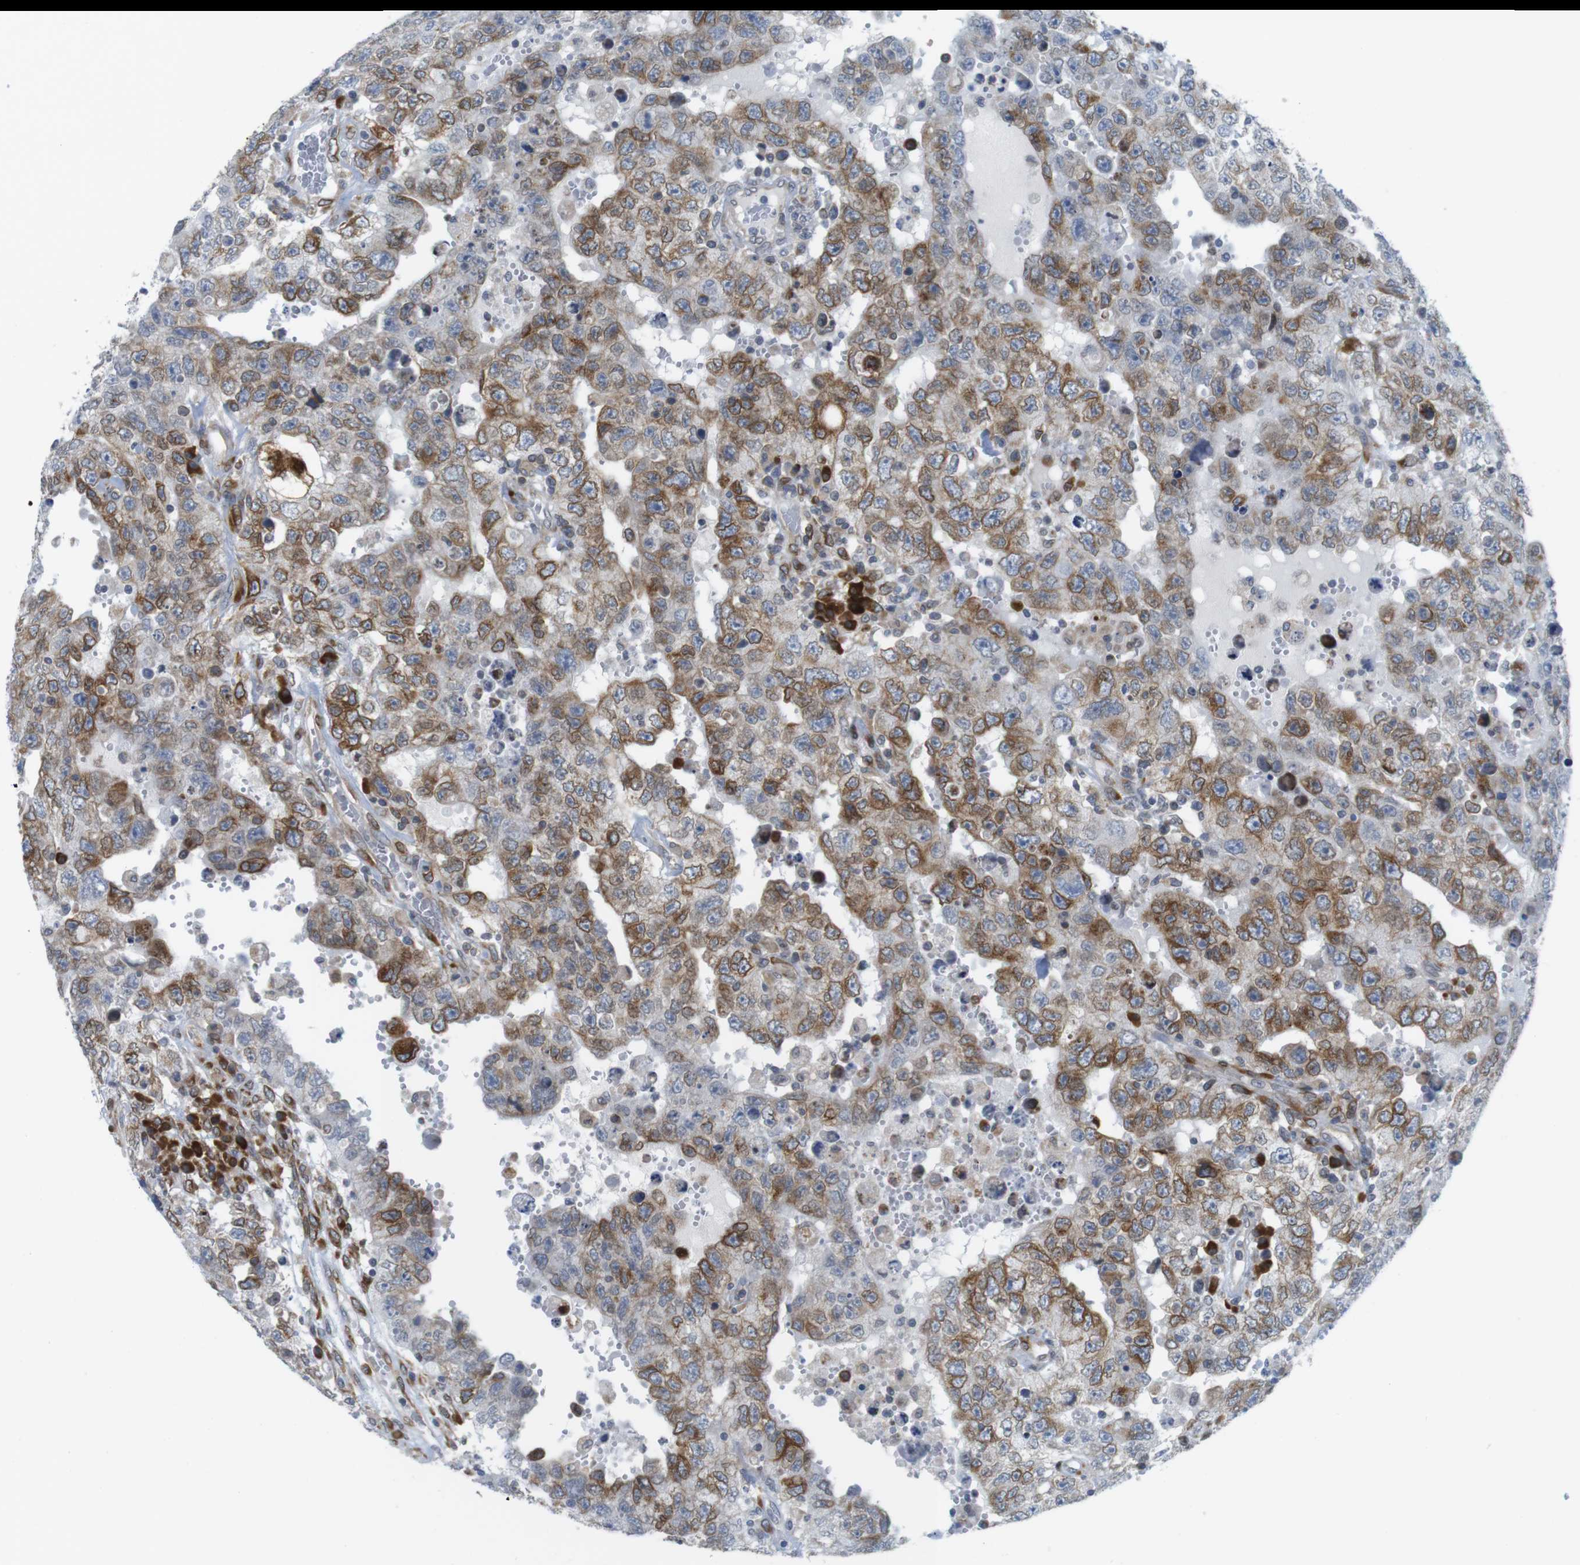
{"staining": {"intensity": "moderate", "quantity": "25%-75%", "location": "cytoplasmic/membranous"}, "tissue": "testis cancer", "cell_type": "Tumor cells", "image_type": "cancer", "snomed": [{"axis": "morphology", "description": "Carcinoma, Embryonal, NOS"}, {"axis": "topography", "description": "Testis"}], "caption": "Protein staining of testis cancer tissue reveals moderate cytoplasmic/membranous staining in approximately 25%-75% of tumor cells.", "gene": "ERGIC3", "patient": {"sex": "male", "age": 26}}